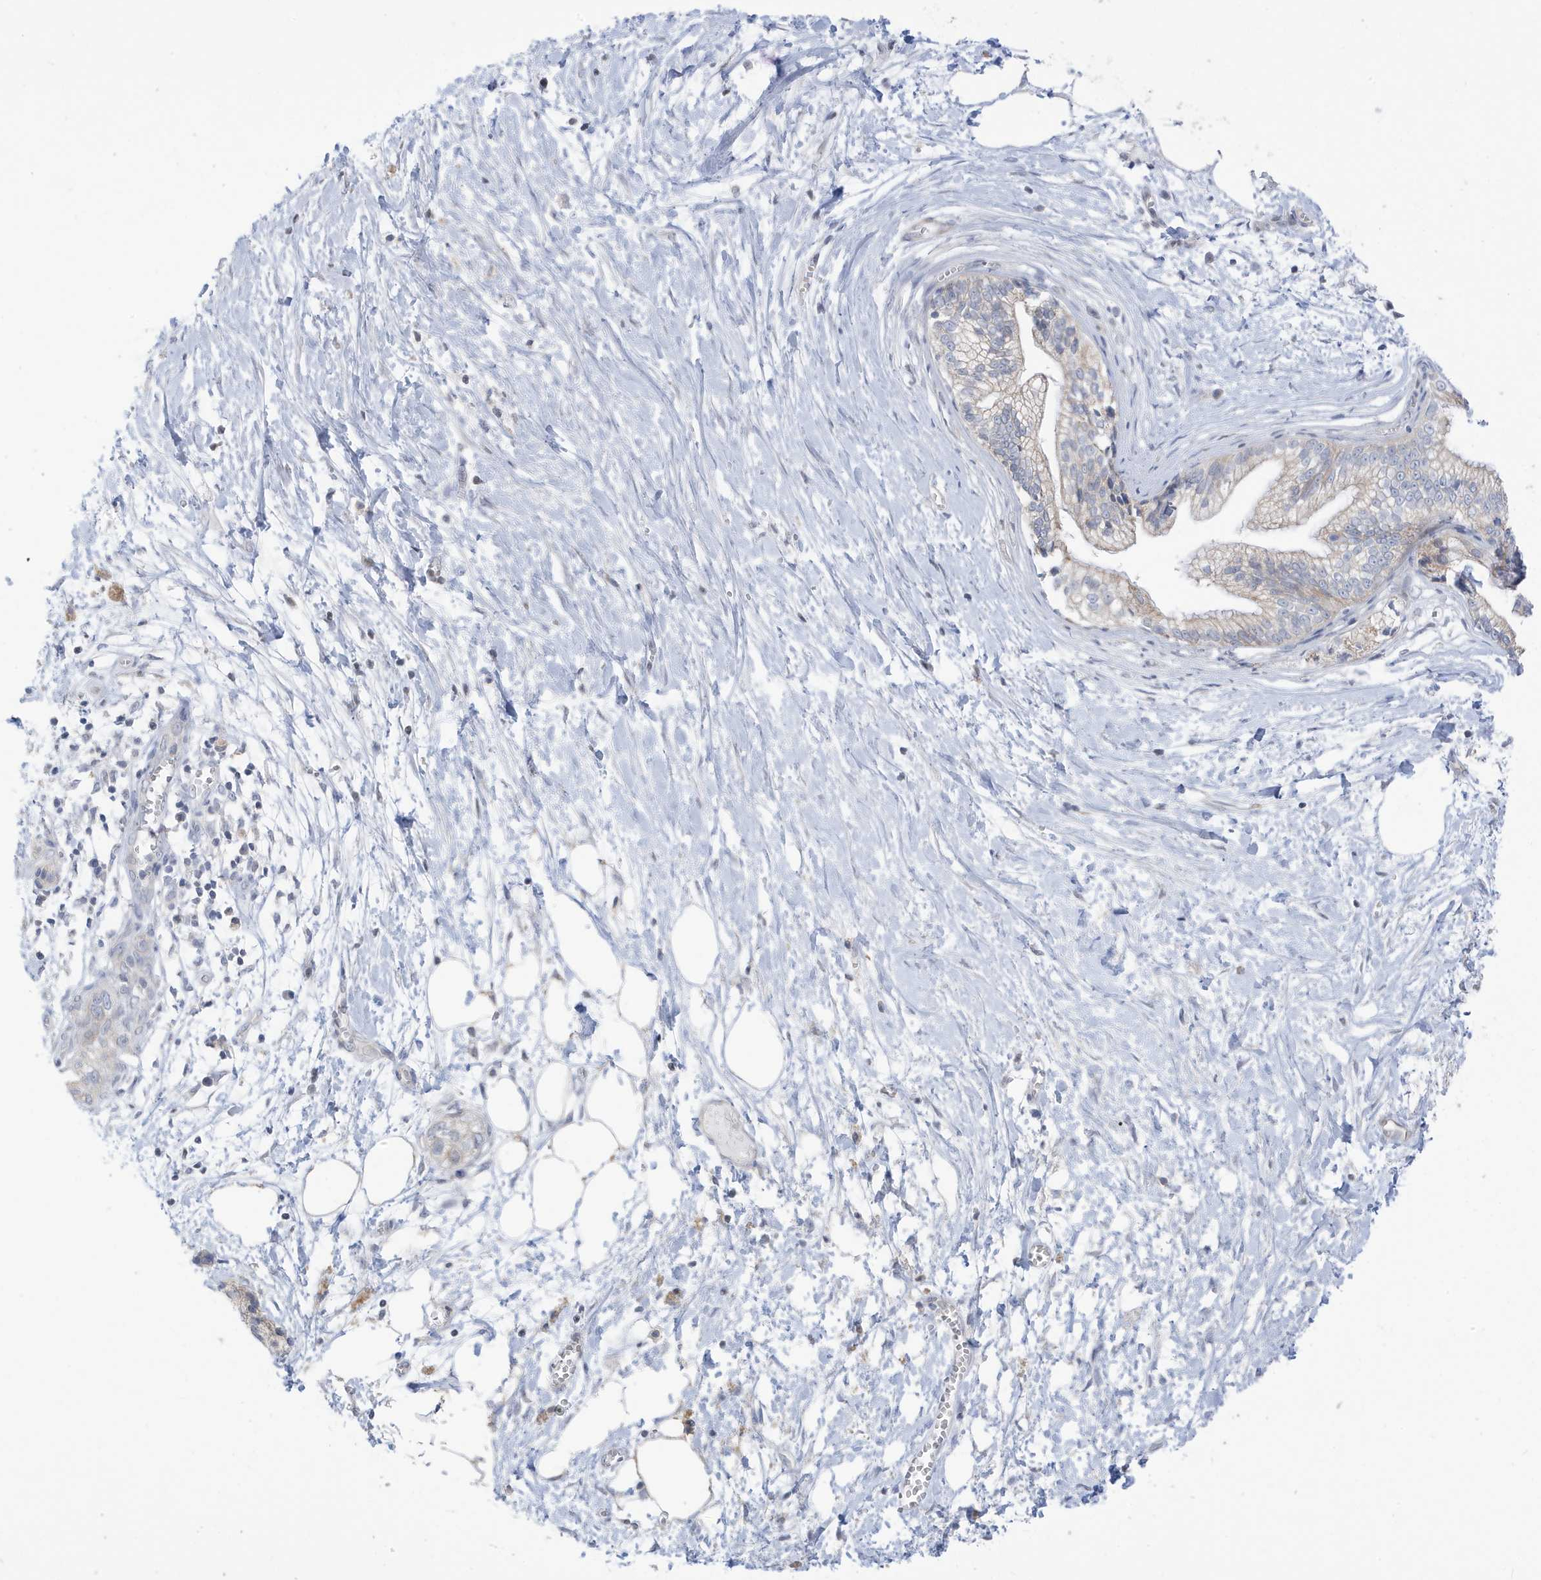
{"staining": {"intensity": "negative", "quantity": "none", "location": "none"}, "tissue": "pancreatic cancer", "cell_type": "Tumor cells", "image_type": "cancer", "snomed": [{"axis": "morphology", "description": "Adenocarcinoma, NOS"}, {"axis": "topography", "description": "Pancreas"}], "caption": "Immunohistochemistry micrograph of neoplastic tissue: human pancreatic cancer stained with DAB (3,3'-diaminobenzidine) displays no significant protein expression in tumor cells.", "gene": "ATP13A5", "patient": {"sex": "male", "age": 68}}